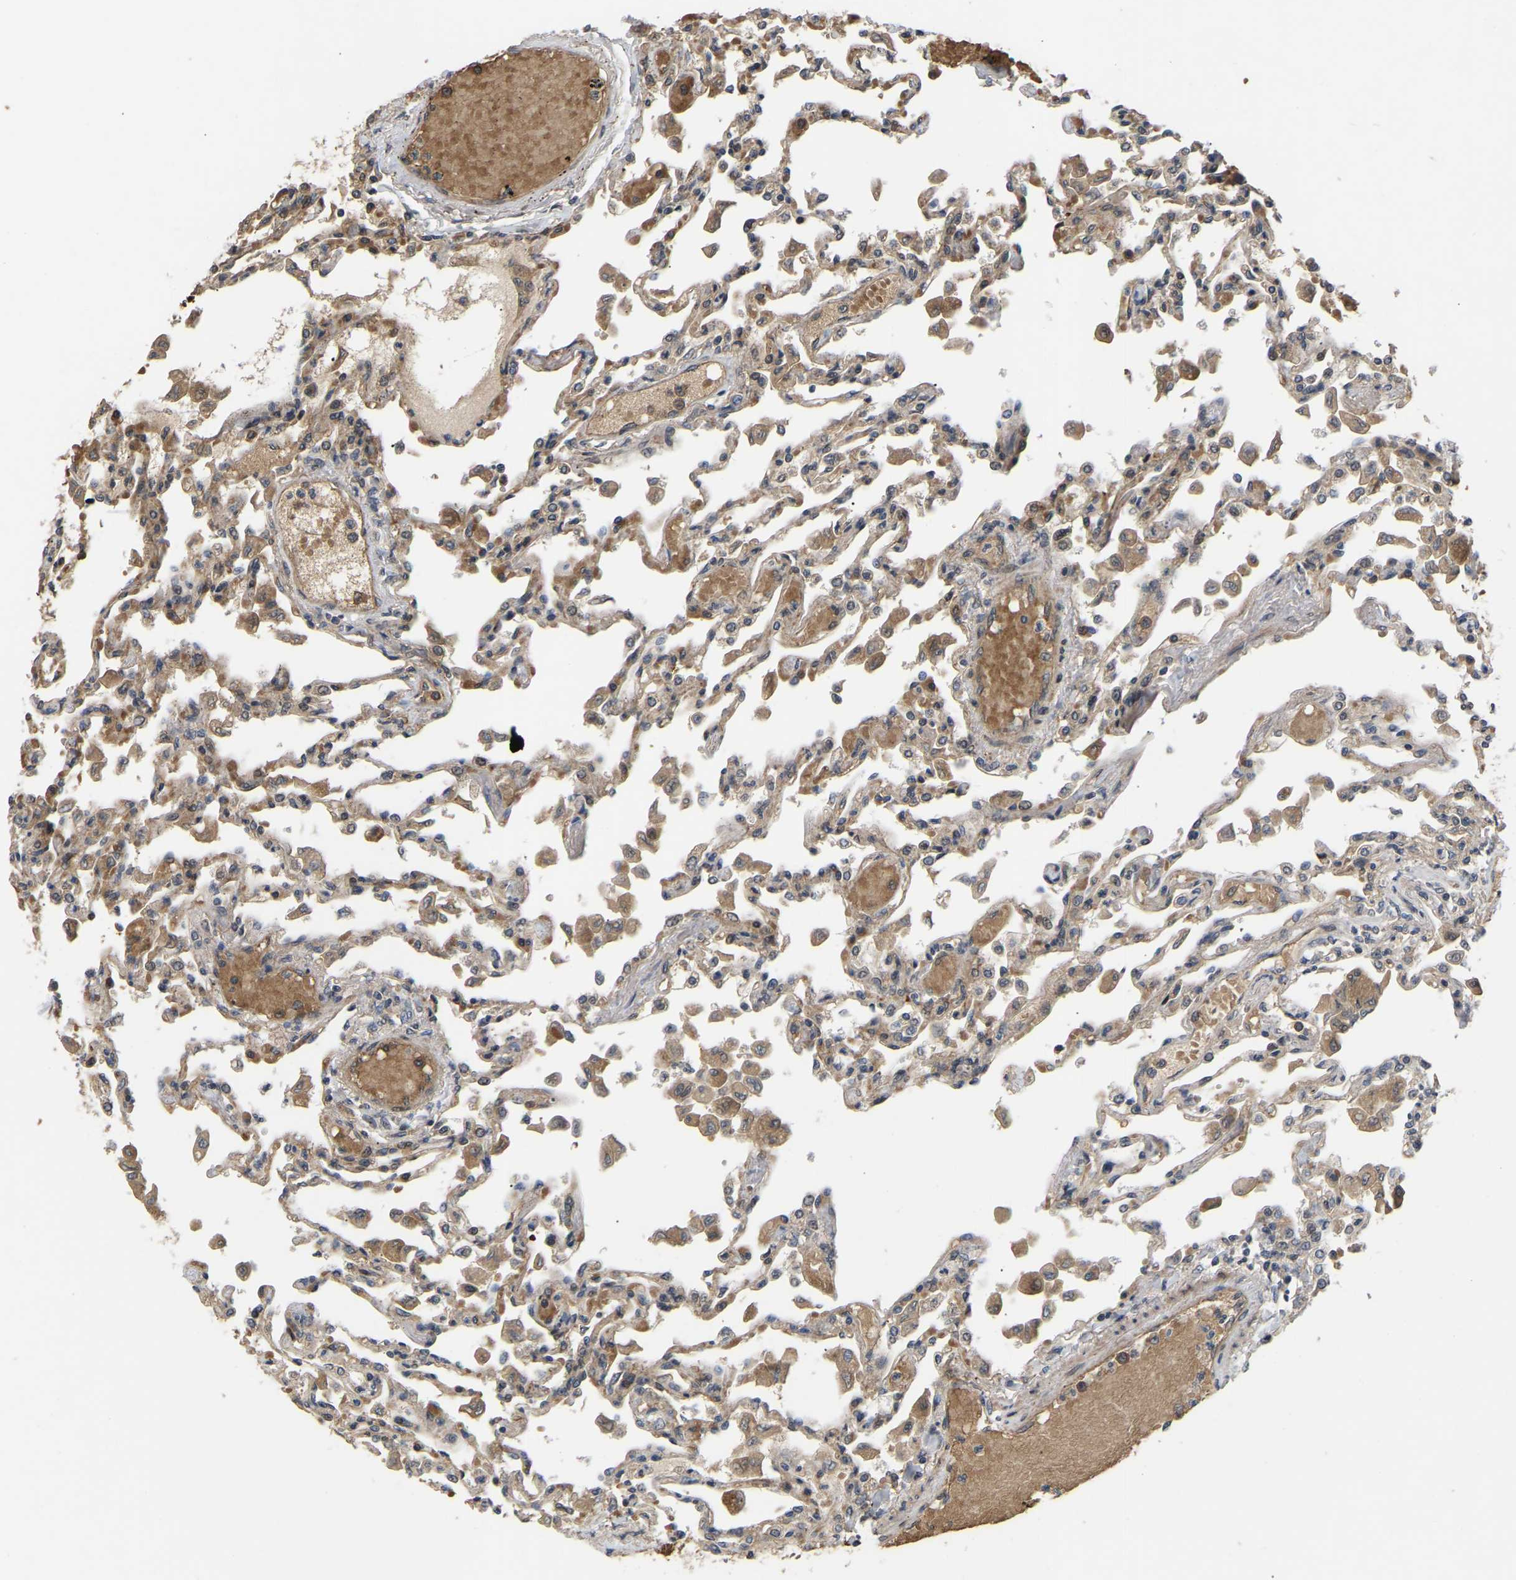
{"staining": {"intensity": "moderate", "quantity": ">75%", "location": "cytoplasmic/membranous"}, "tissue": "lung", "cell_type": "Alveolar cells", "image_type": "normal", "snomed": [{"axis": "morphology", "description": "Normal tissue, NOS"}, {"axis": "topography", "description": "Bronchus"}, {"axis": "topography", "description": "Lung"}], "caption": "DAB immunohistochemical staining of benign human lung reveals moderate cytoplasmic/membranous protein expression in approximately >75% of alveolar cells. Immunohistochemistry (ihc) stains the protein in brown and the nuclei are stained blue.", "gene": "LIMK2", "patient": {"sex": "female", "age": 49}}